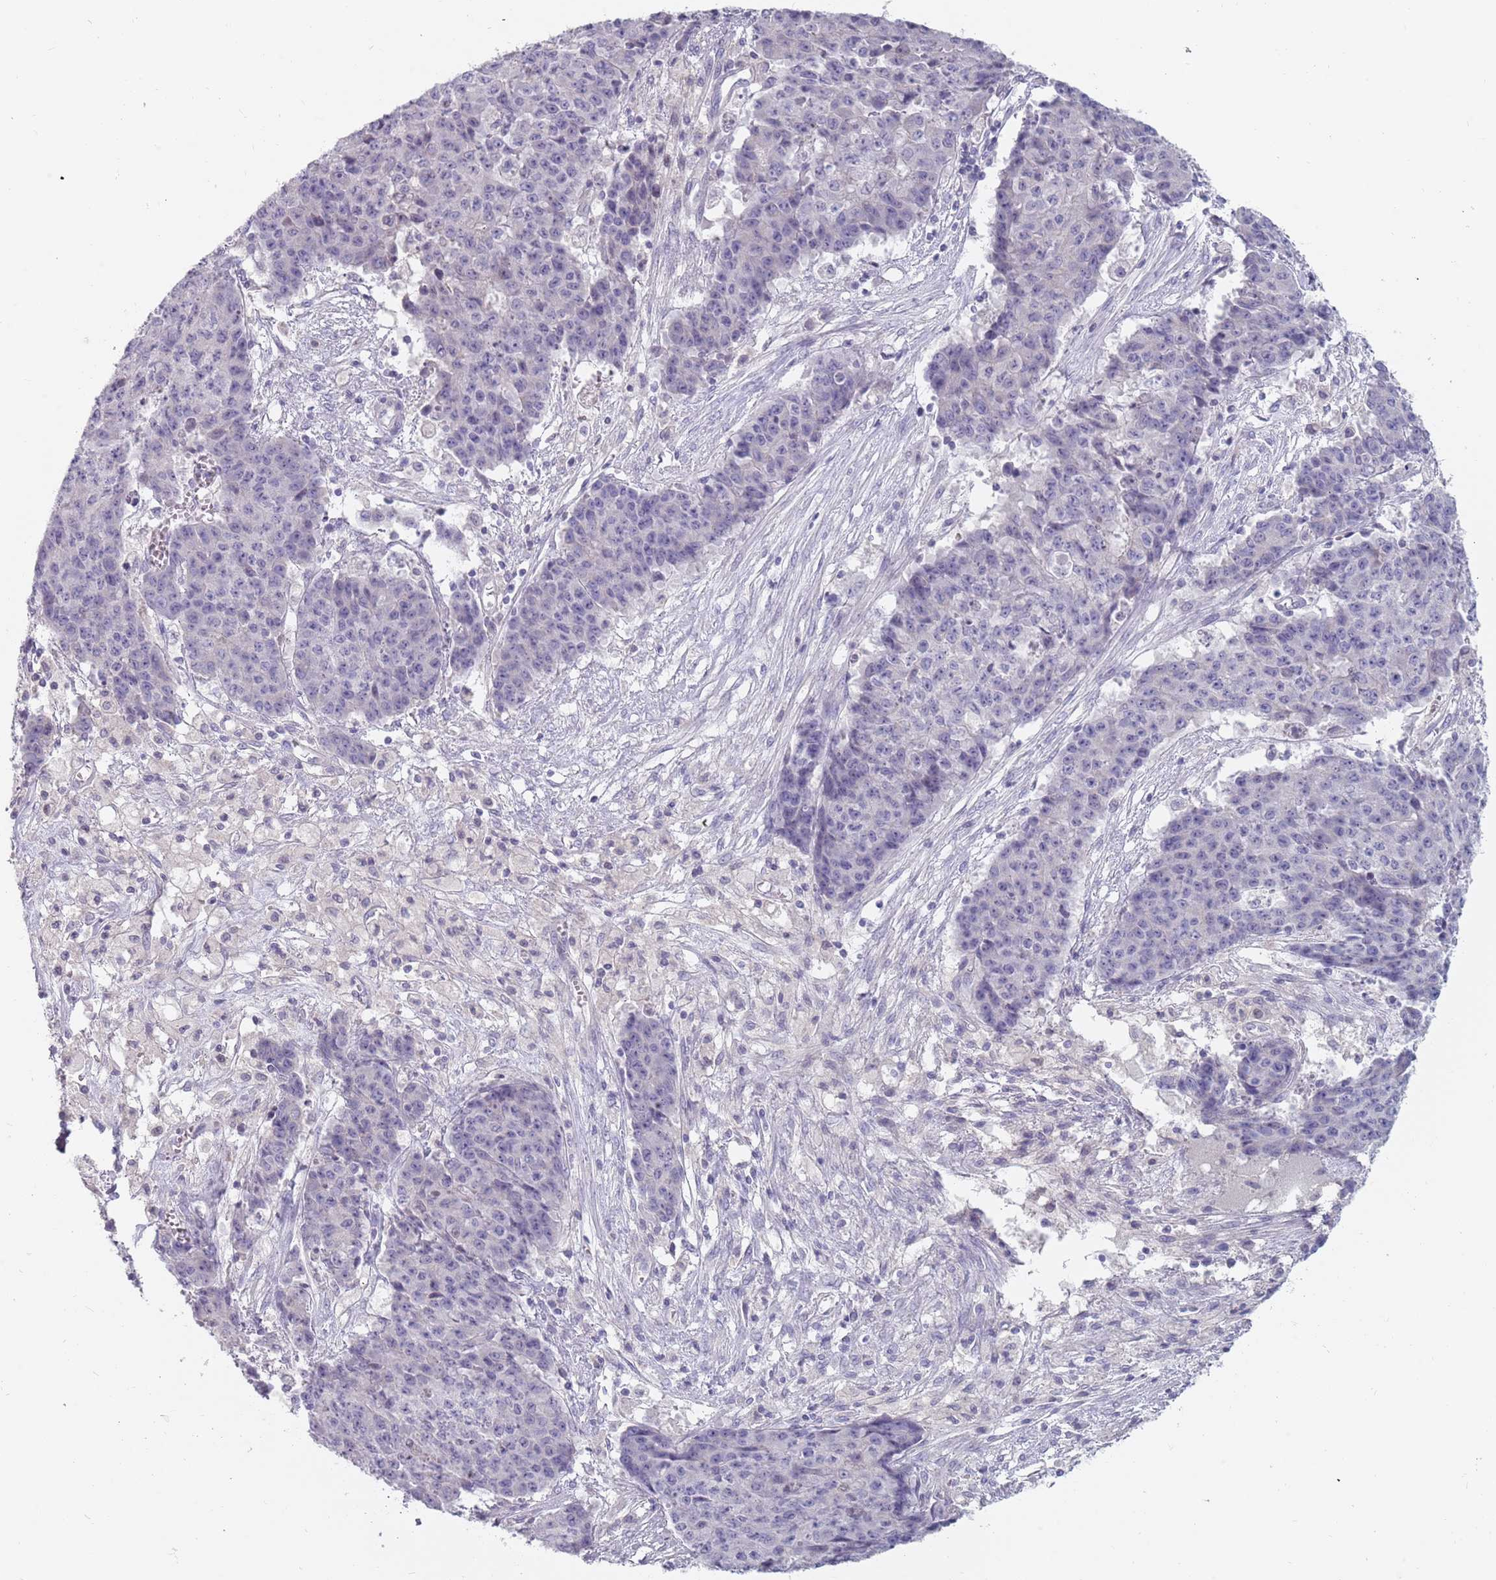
{"staining": {"intensity": "negative", "quantity": "none", "location": "none"}, "tissue": "ovarian cancer", "cell_type": "Tumor cells", "image_type": "cancer", "snomed": [{"axis": "morphology", "description": "Carcinoma, endometroid"}, {"axis": "topography", "description": "Ovary"}], "caption": "Photomicrograph shows no significant protein expression in tumor cells of endometroid carcinoma (ovarian).", "gene": "DDX4", "patient": {"sex": "female", "age": 42}}